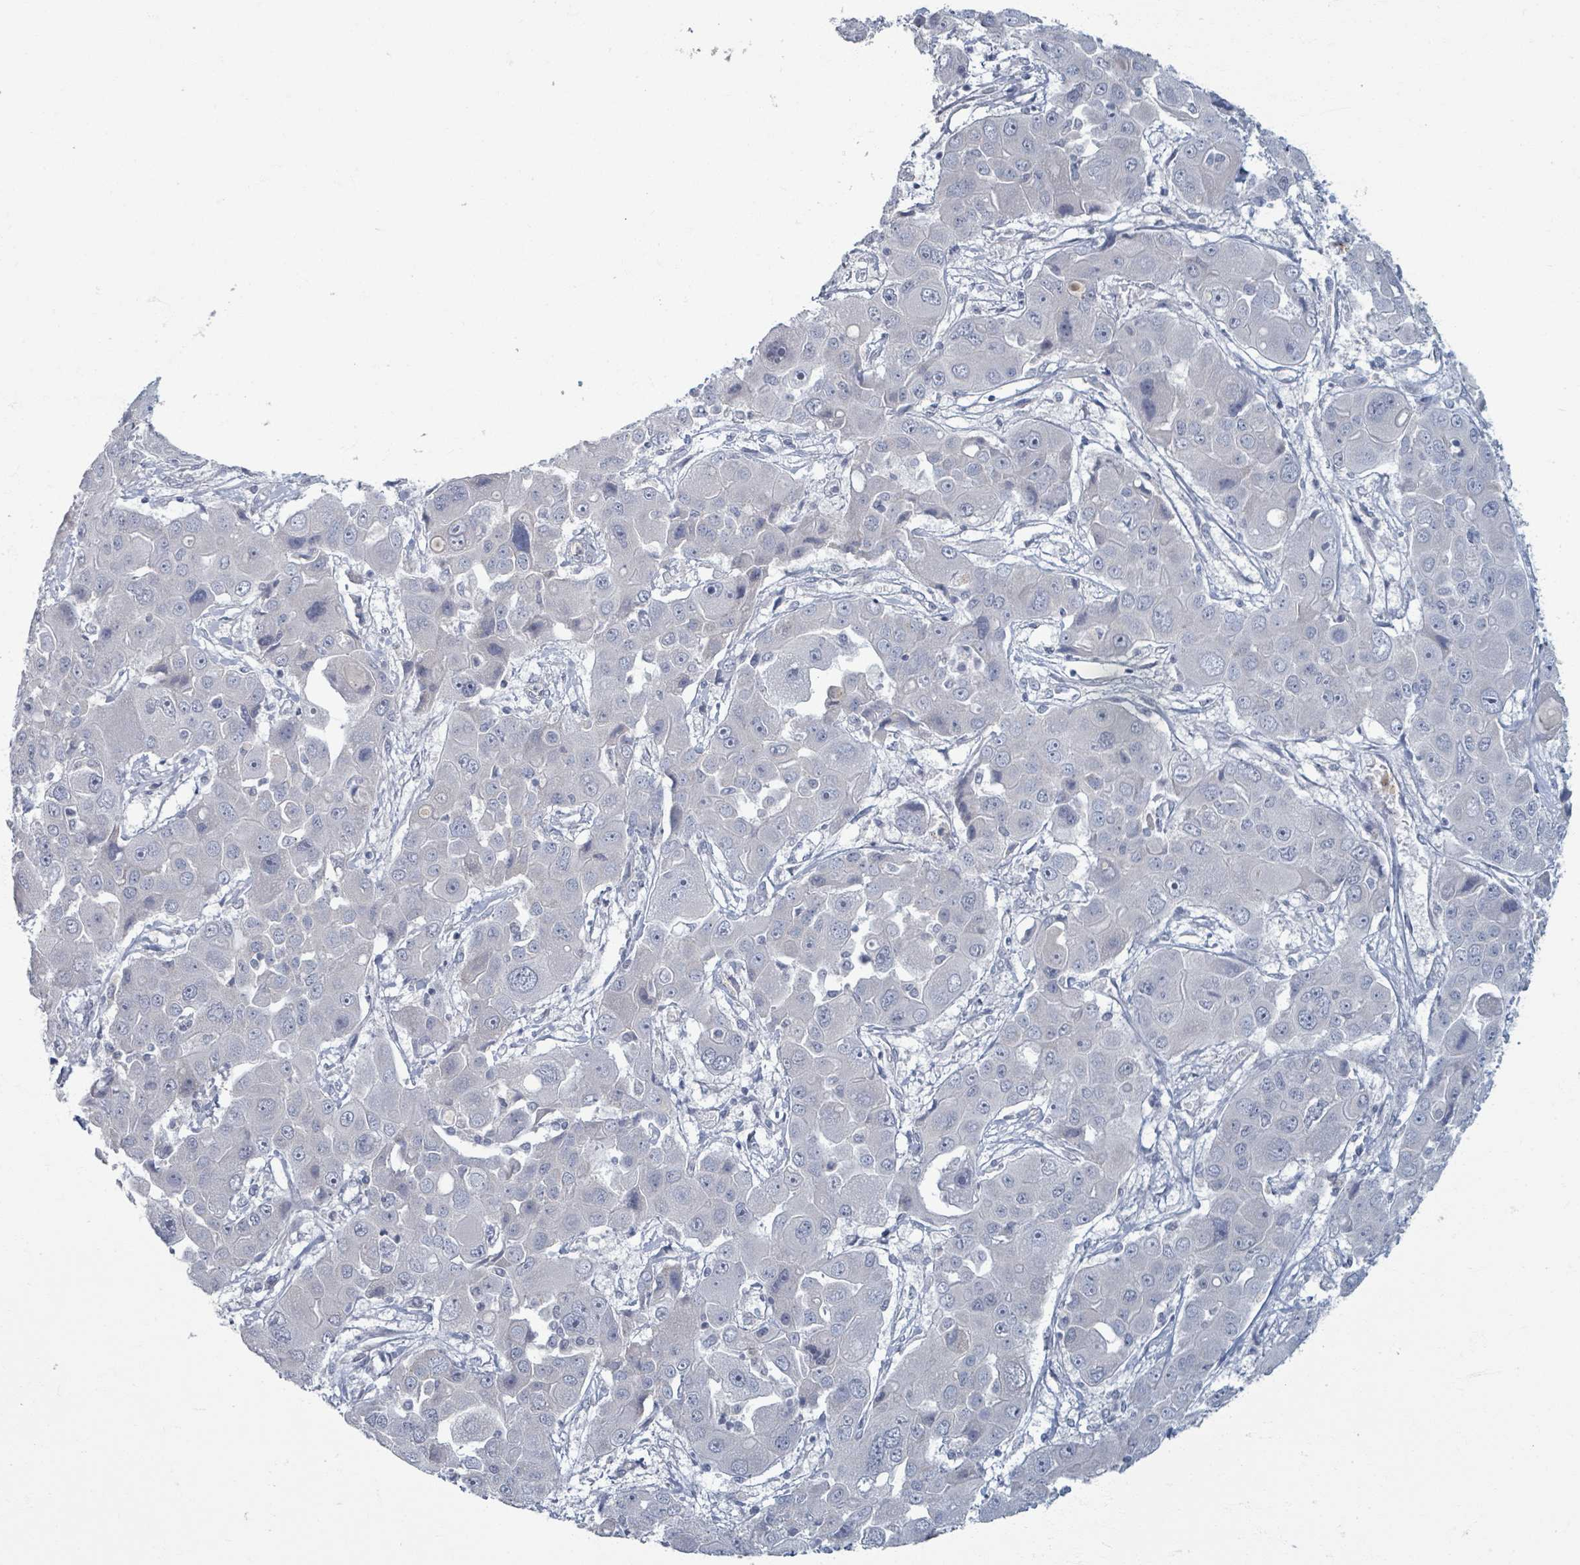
{"staining": {"intensity": "negative", "quantity": "none", "location": "none"}, "tissue": "liver cancer", "cell_type": "Tumor cells", "image_type": "cancer", "snomed": [{"axis": "morphology", "description": "Cholangiocarcinoma"}, {"axis": "topography", "description": "Liver"}], "caption": "Immunohistochemical staining of liver cancer (cholangiocarcinoma) shows no significant expression in tumor cells.", "gene": "WNT11", "patient": {"sex": "male", "age": 67}}